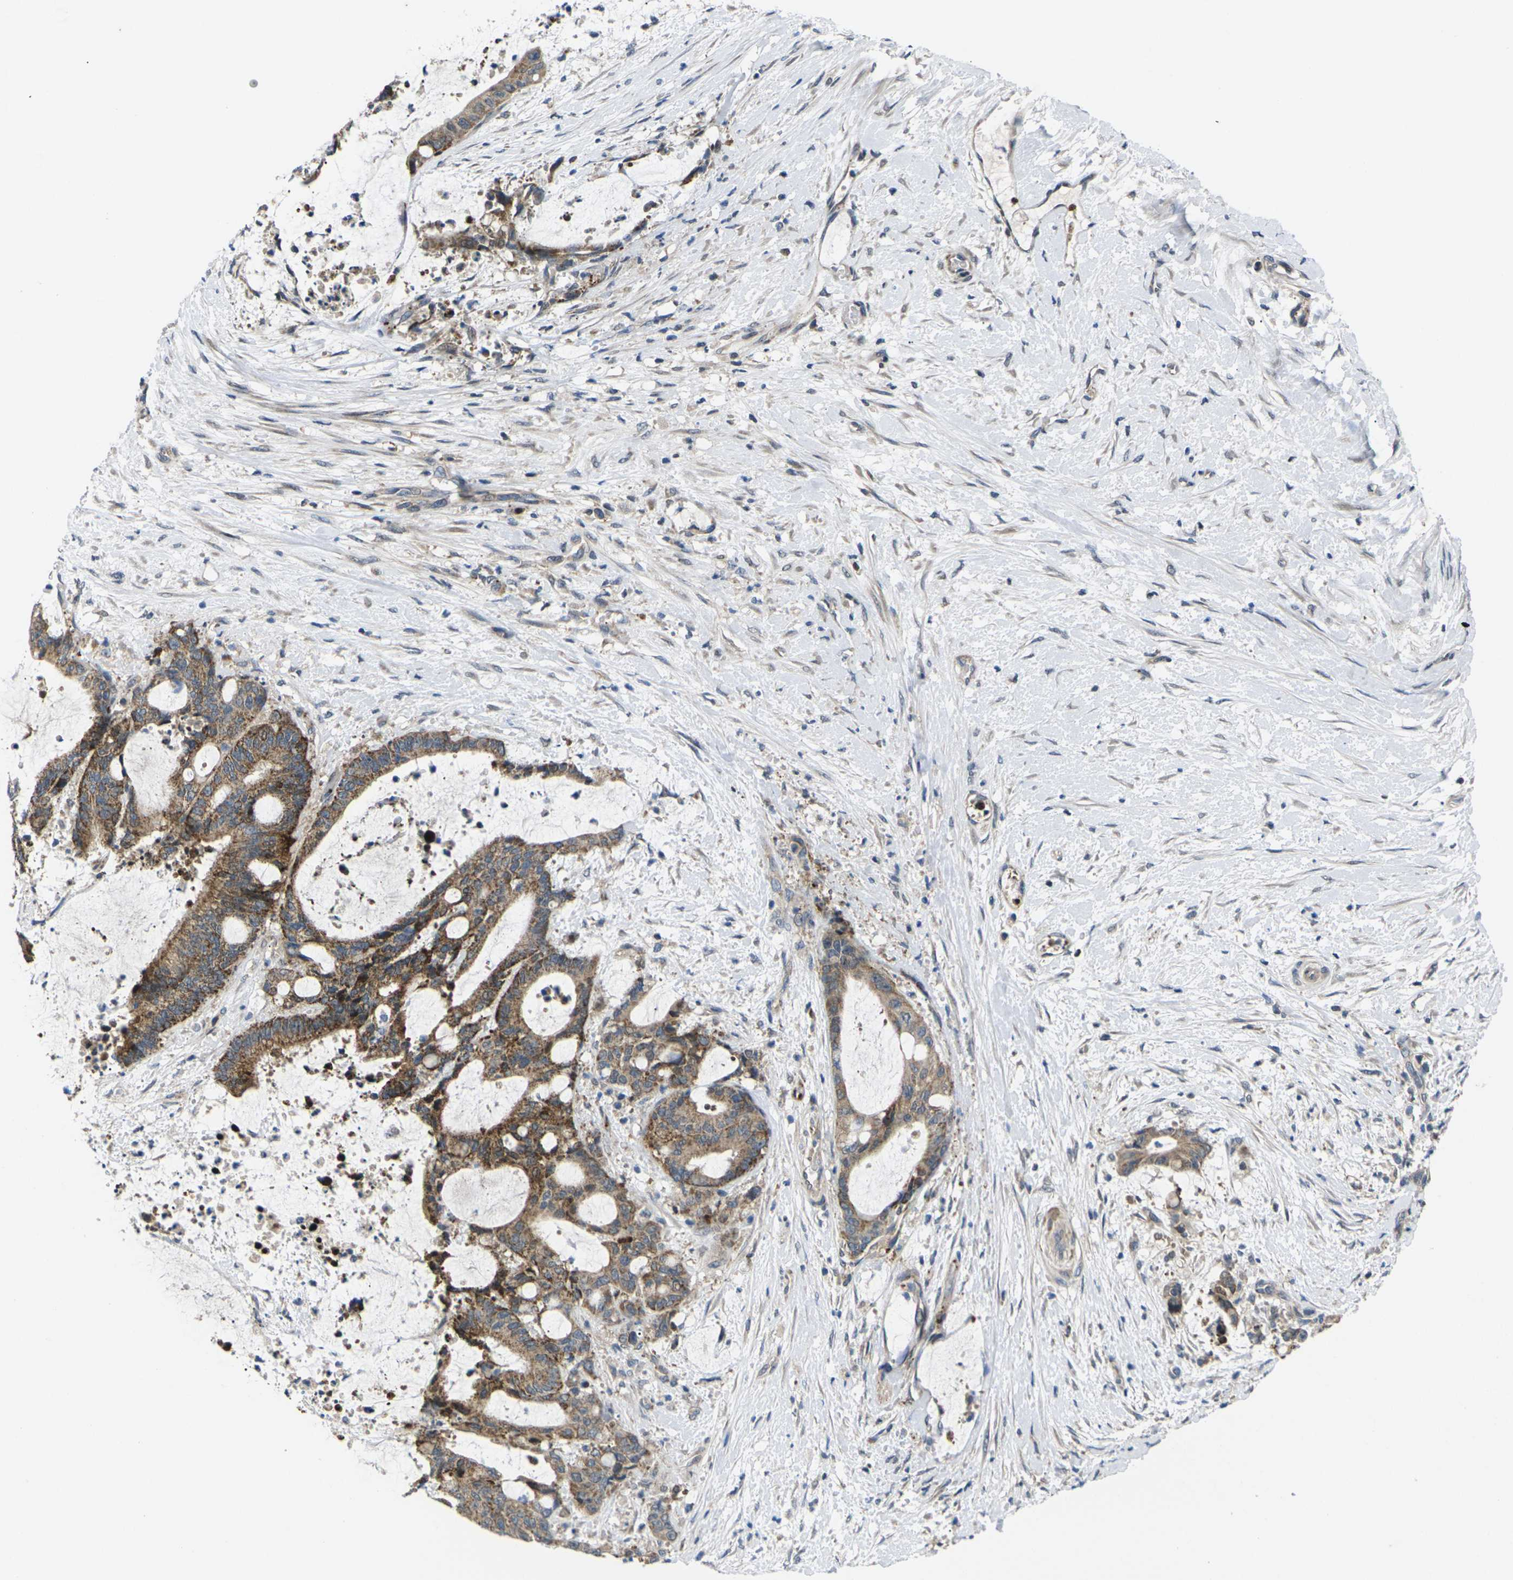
{"staining": {"intensity": "moderate", "quantity": ">75%", "location": "cytoplasmic/membranous"}, "tissue": "liver cancer", "cell_type": "Tumor cells", "image_type": "cancer", "snomed": [{"axis": "morphology", "description": "Normal tissue, NOS"}, {"axis": "morphology", "description": "Cholangiocarcinoma"}, {"axis": "topography", "description": "Liver"}, {"axis": "topography", "description": "Peripheral nerve tissue"}], "caption": "A brown stain shows moderate cytoplasmic/membranous positivity of a protein in human cholangiocarcinoma (liver) tumor cells.", "gene": "RPS6KA3", "patient": {"sex": "female", "age": 73}}